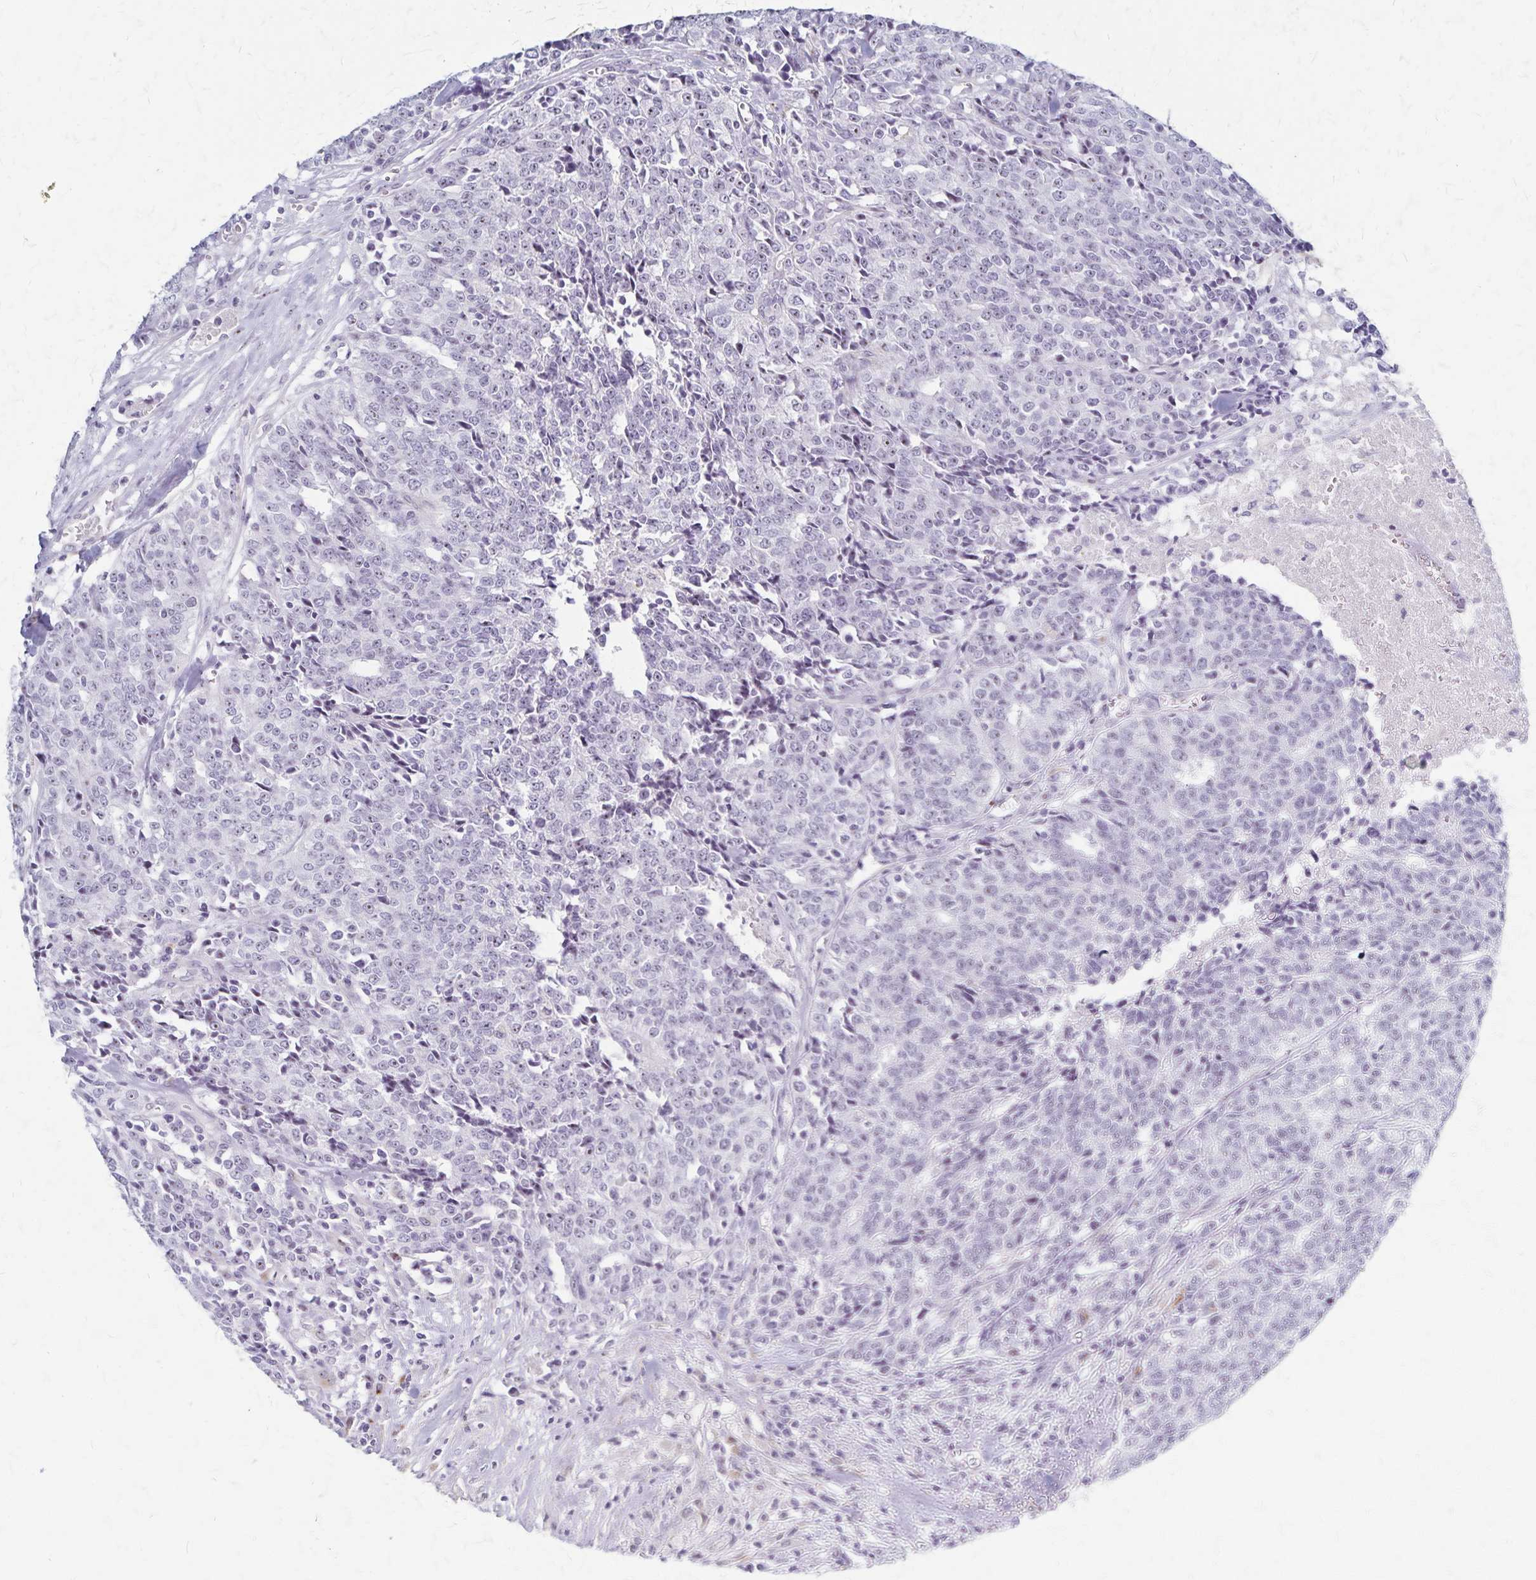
{"staining": {"intensity": "negative", "quantity": "none", "location": "none"}, "tissue": "prostate cancer", "cell_type": "Tumor cells", "image_type": "cancer", "snomed": [{"axis": "morphology", "description": "Adenocarcinoma, High grade"}, {"axis": "topography", "description": "Prostate and seminal vesicle, NOS"}], "caption": "An immunohistochemistry micrograph of prostate cancer (adenocarcinoma (high-grade)) is shown. There is no staining in tumor cells of prostate cancer (adenocarcinoma (high-grade)).", "gene": "DLK2", "patient": {"sex": "male", "age": 60}}